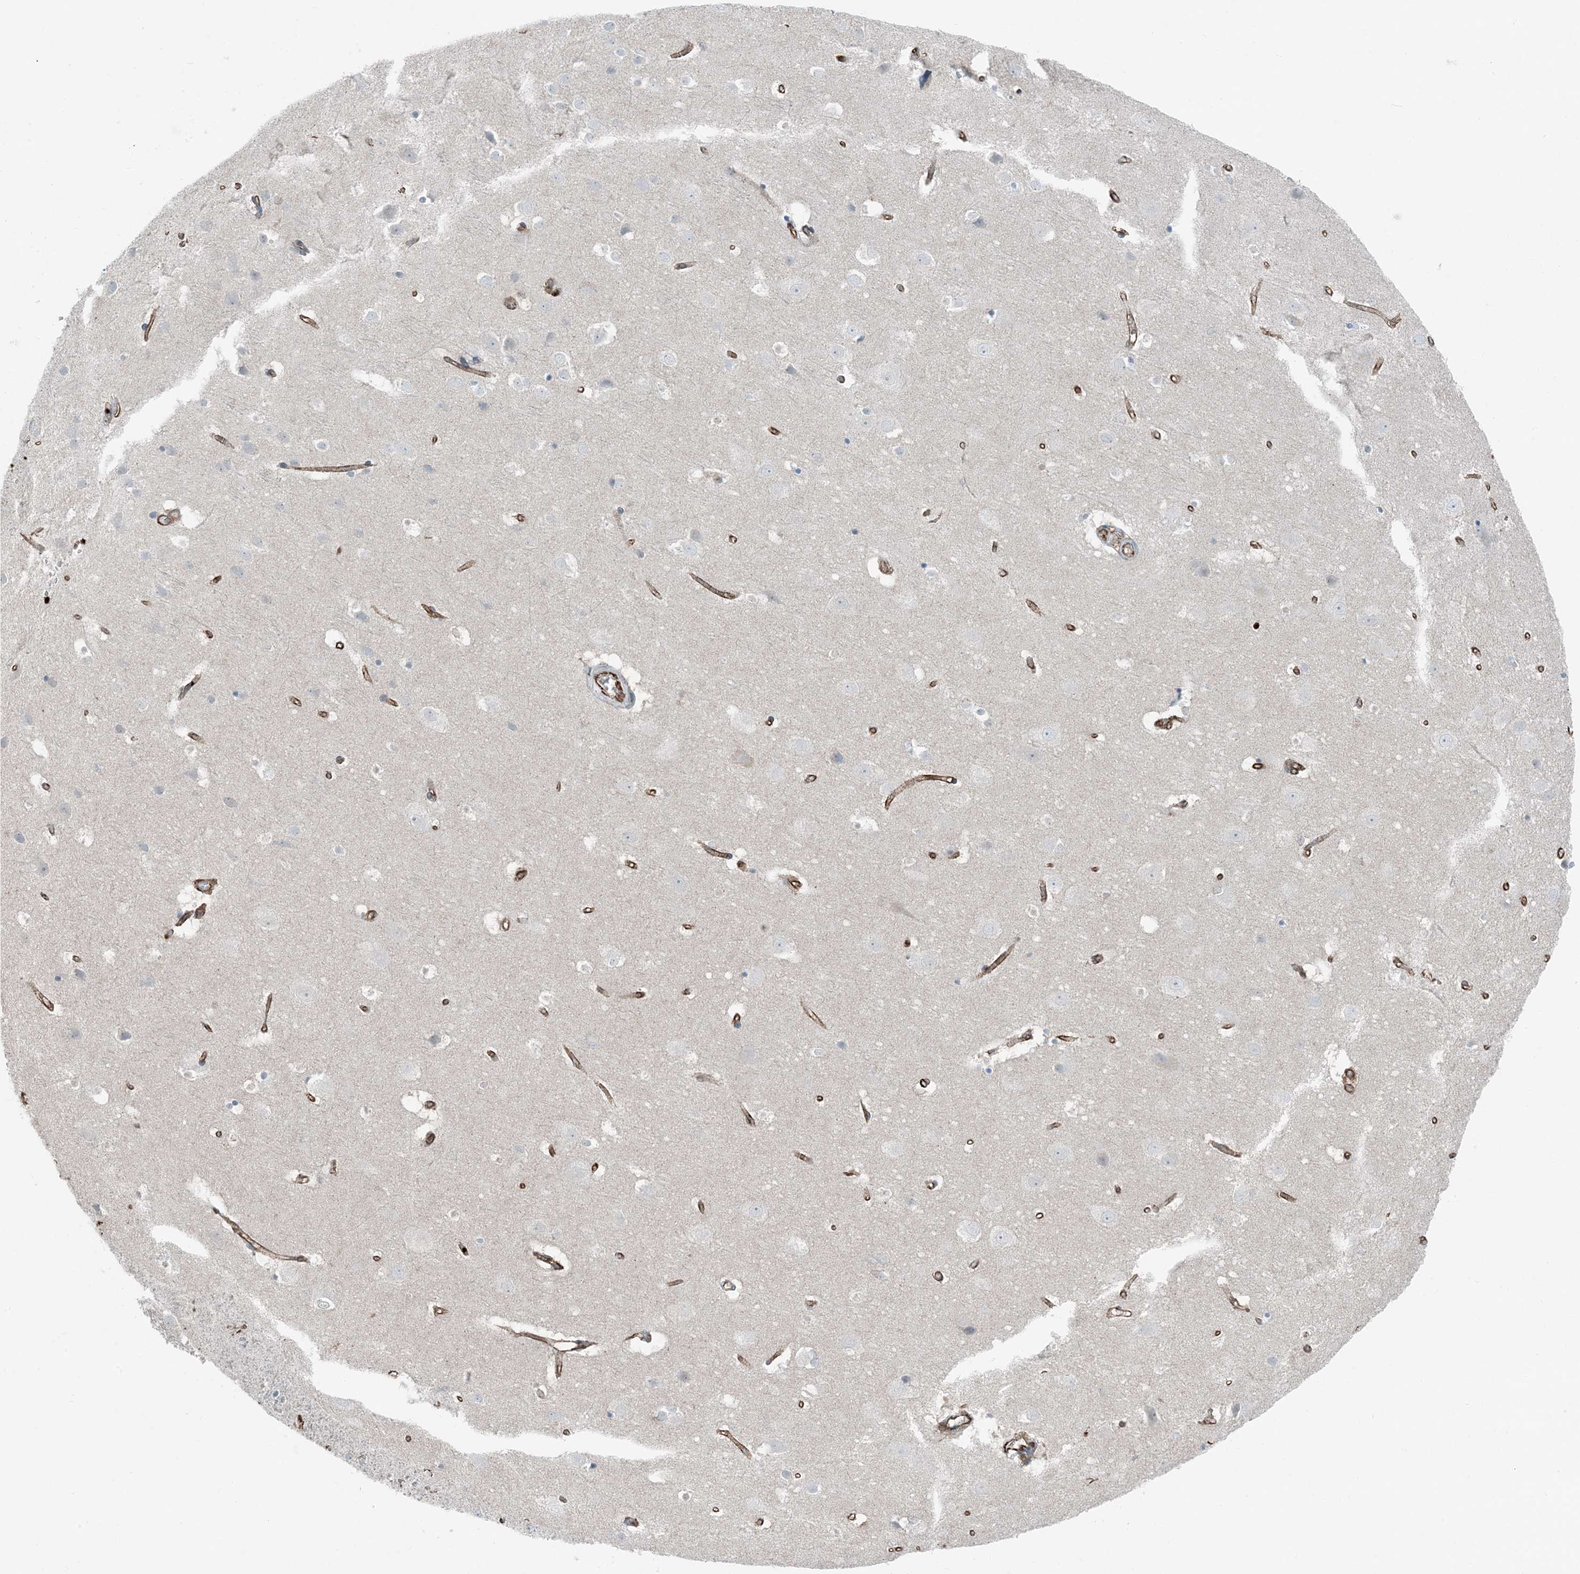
{"staining": {"intensity": "strong", "quantity": ">75%", "location": "cytoplasmic/membranous"}, "tissue": "cerebral cortex", "cell_type": "Endothelial cells", "image_type": "normal", "snomed": [{"axis": "morphology", "description": "Normal tissue, NOS"}, {"axis": "topography", "description": "Cerebral cortex"}], "caption": "Protein staining of normal cerebral cortex demonstrates strong cytoplasmic/membranous expression in approximately >75% of endothelial cells. The staining is performed using DAB (3,3'-diaminobenzidine) brown chromogen to label protein expression. The nuclei are counter-stained blue using hematoxylin.", "gene": "APOBEC3C", "patient": {"sex": "male", "age": 54}}